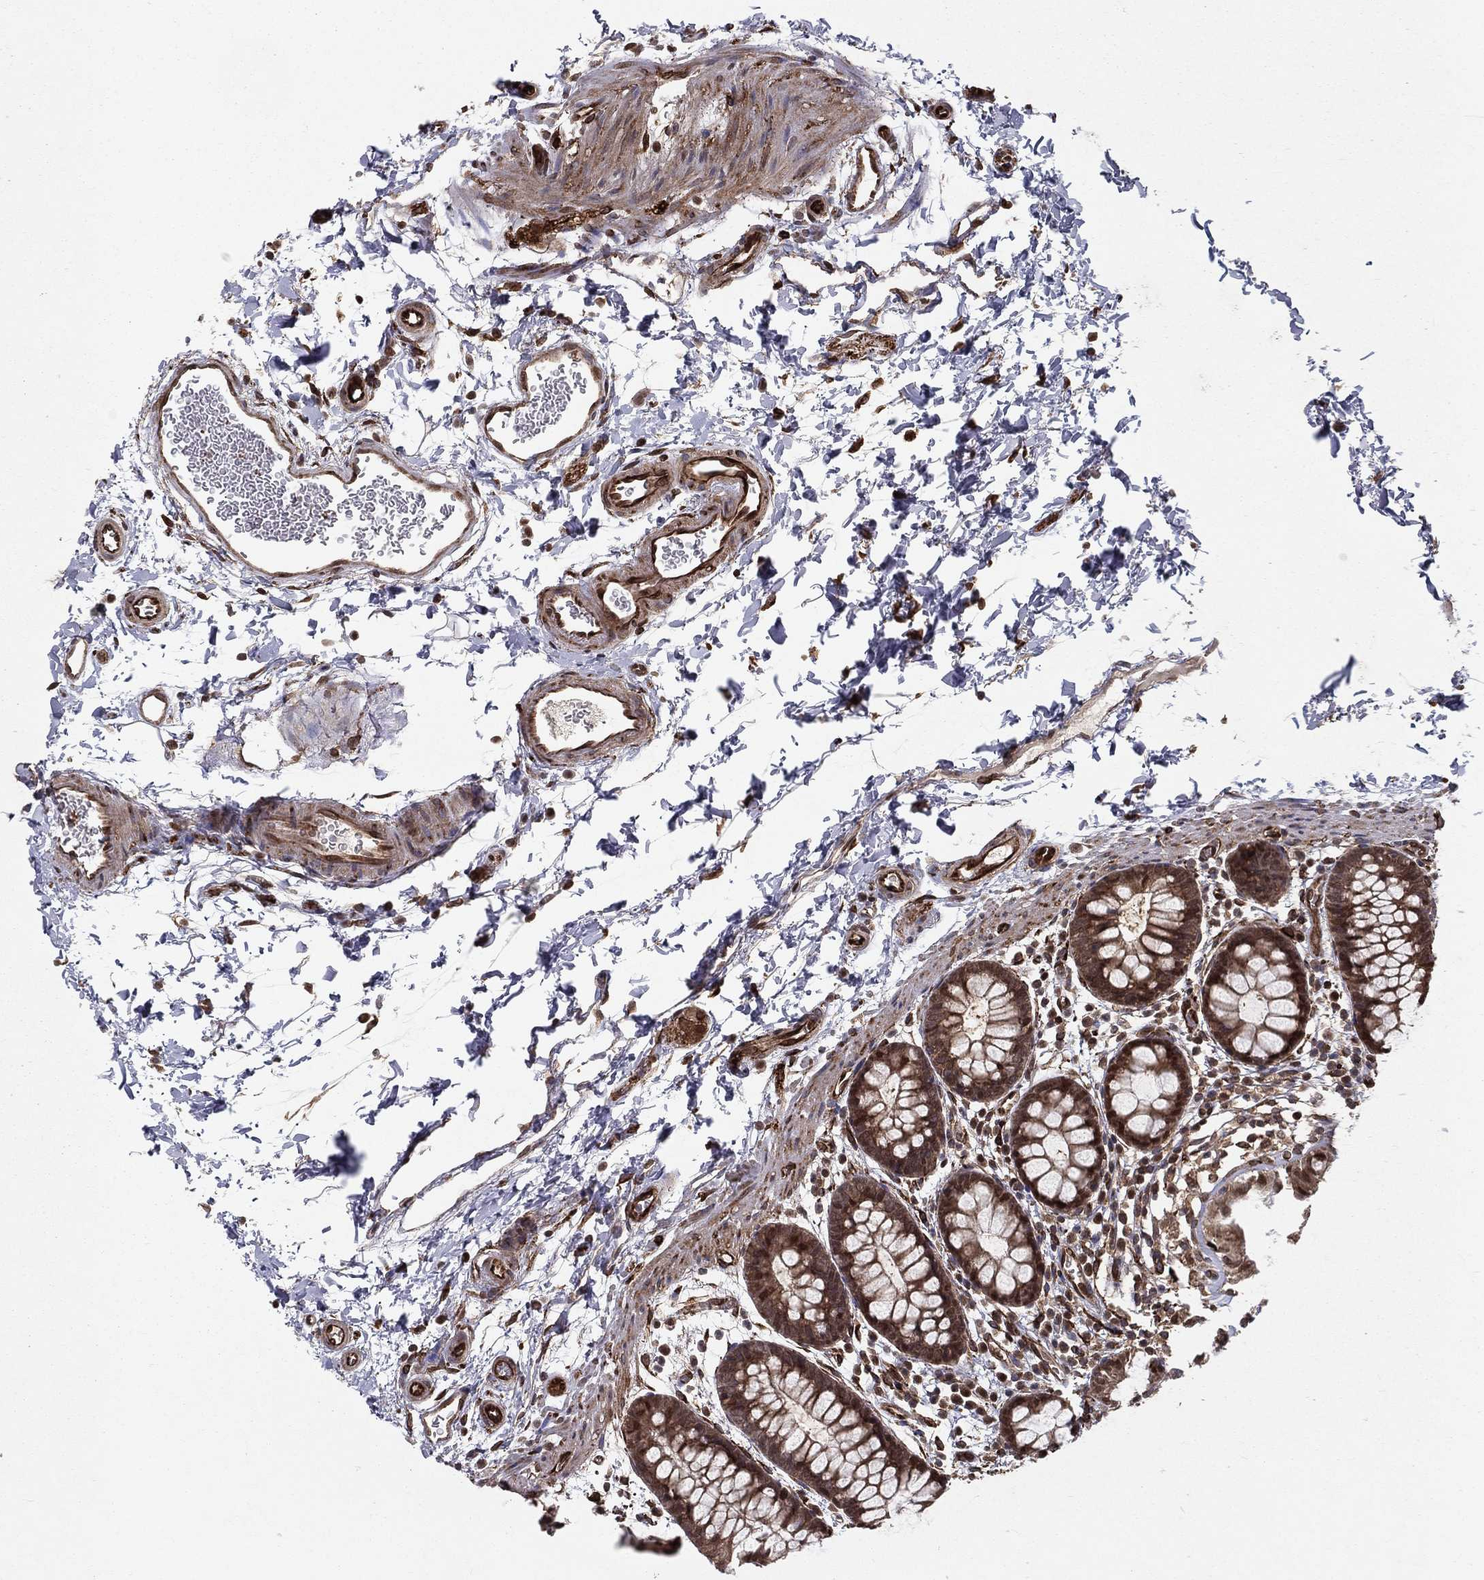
{"staining": {"intensity": "moderate", "quantity": ">75%", "location": "cytoplasmic/membranous"}, "tissue": "rectum", "cell_type": "Glandular cells", "image_type": "normal", "snomed": [{"axis": "morphology", "description": "Normal tissue, NOS"}, {"axis": "topography", "description": "Rectum"}], "caption": "Protein analysis of benign rectum exhibits moderate cytoplasmic/membranous staining in about >75% of glandular cells. The protein is stained brown, and the nuclei are stained in blue (DAB IHC with brightfield microscopy, high magnification).", "gene": "CERS2", "patient": {"sex": "male", "age": 57}}